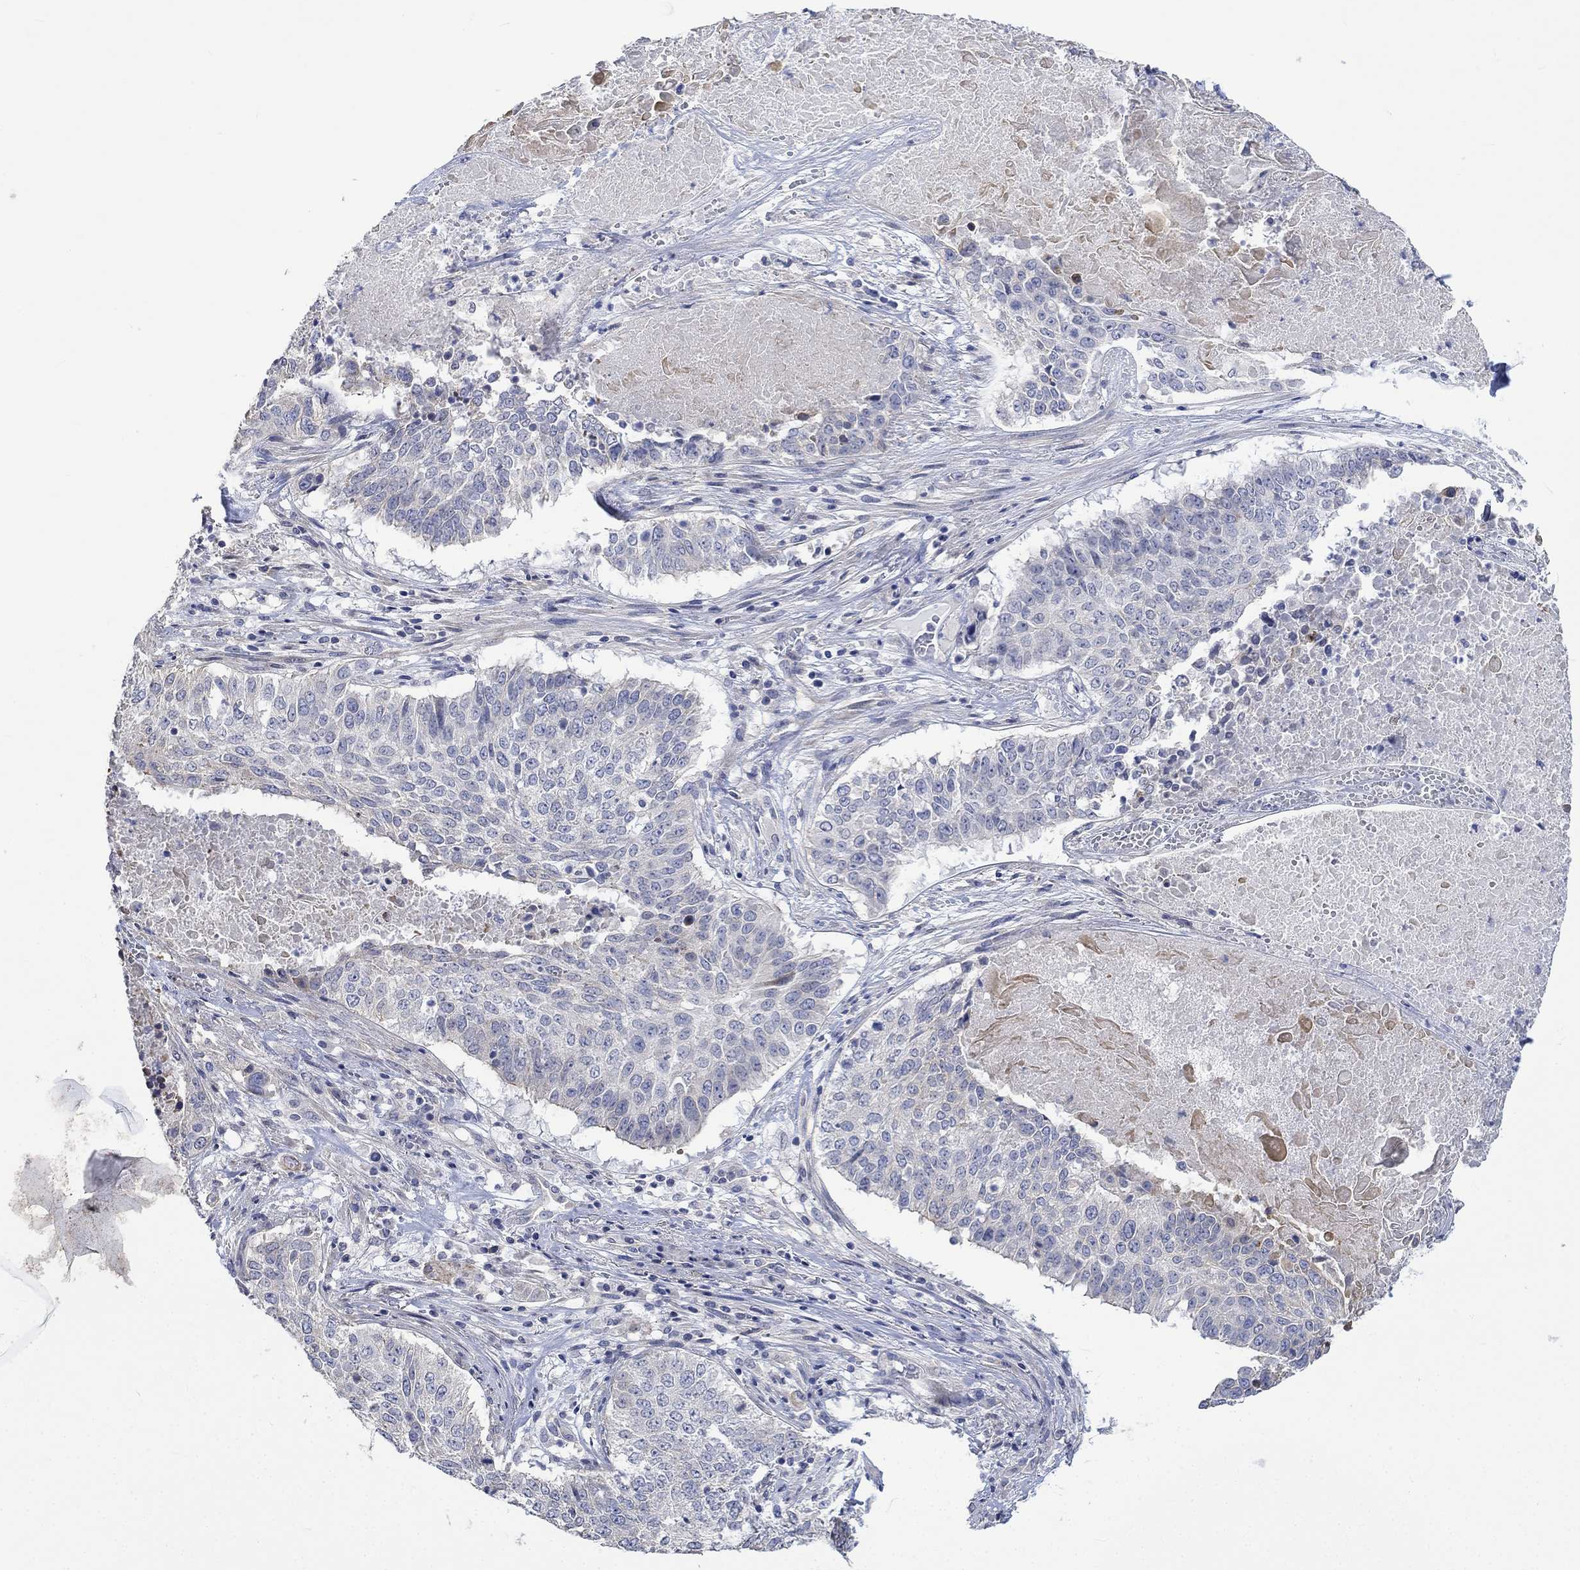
{"staining": {"intensity": "weak", "quantity": "<25%", "location": "cytoplasmic/membranous"}, "tissue": "lung cancer", "cell_type": "Tumor cells", "image_type": "cancer", "snomed": [{"axis": "morphology", "description": "Squamous cell carcinoma, NOS"}, {"axis": "topography", "description": "Lung"}], "caption": "This is an IHC photomicrograph of human lung cancer. There is no positivity in tumor cells.", "gene": "AGRP", "patient": {"sex": "male", "age": 64}}